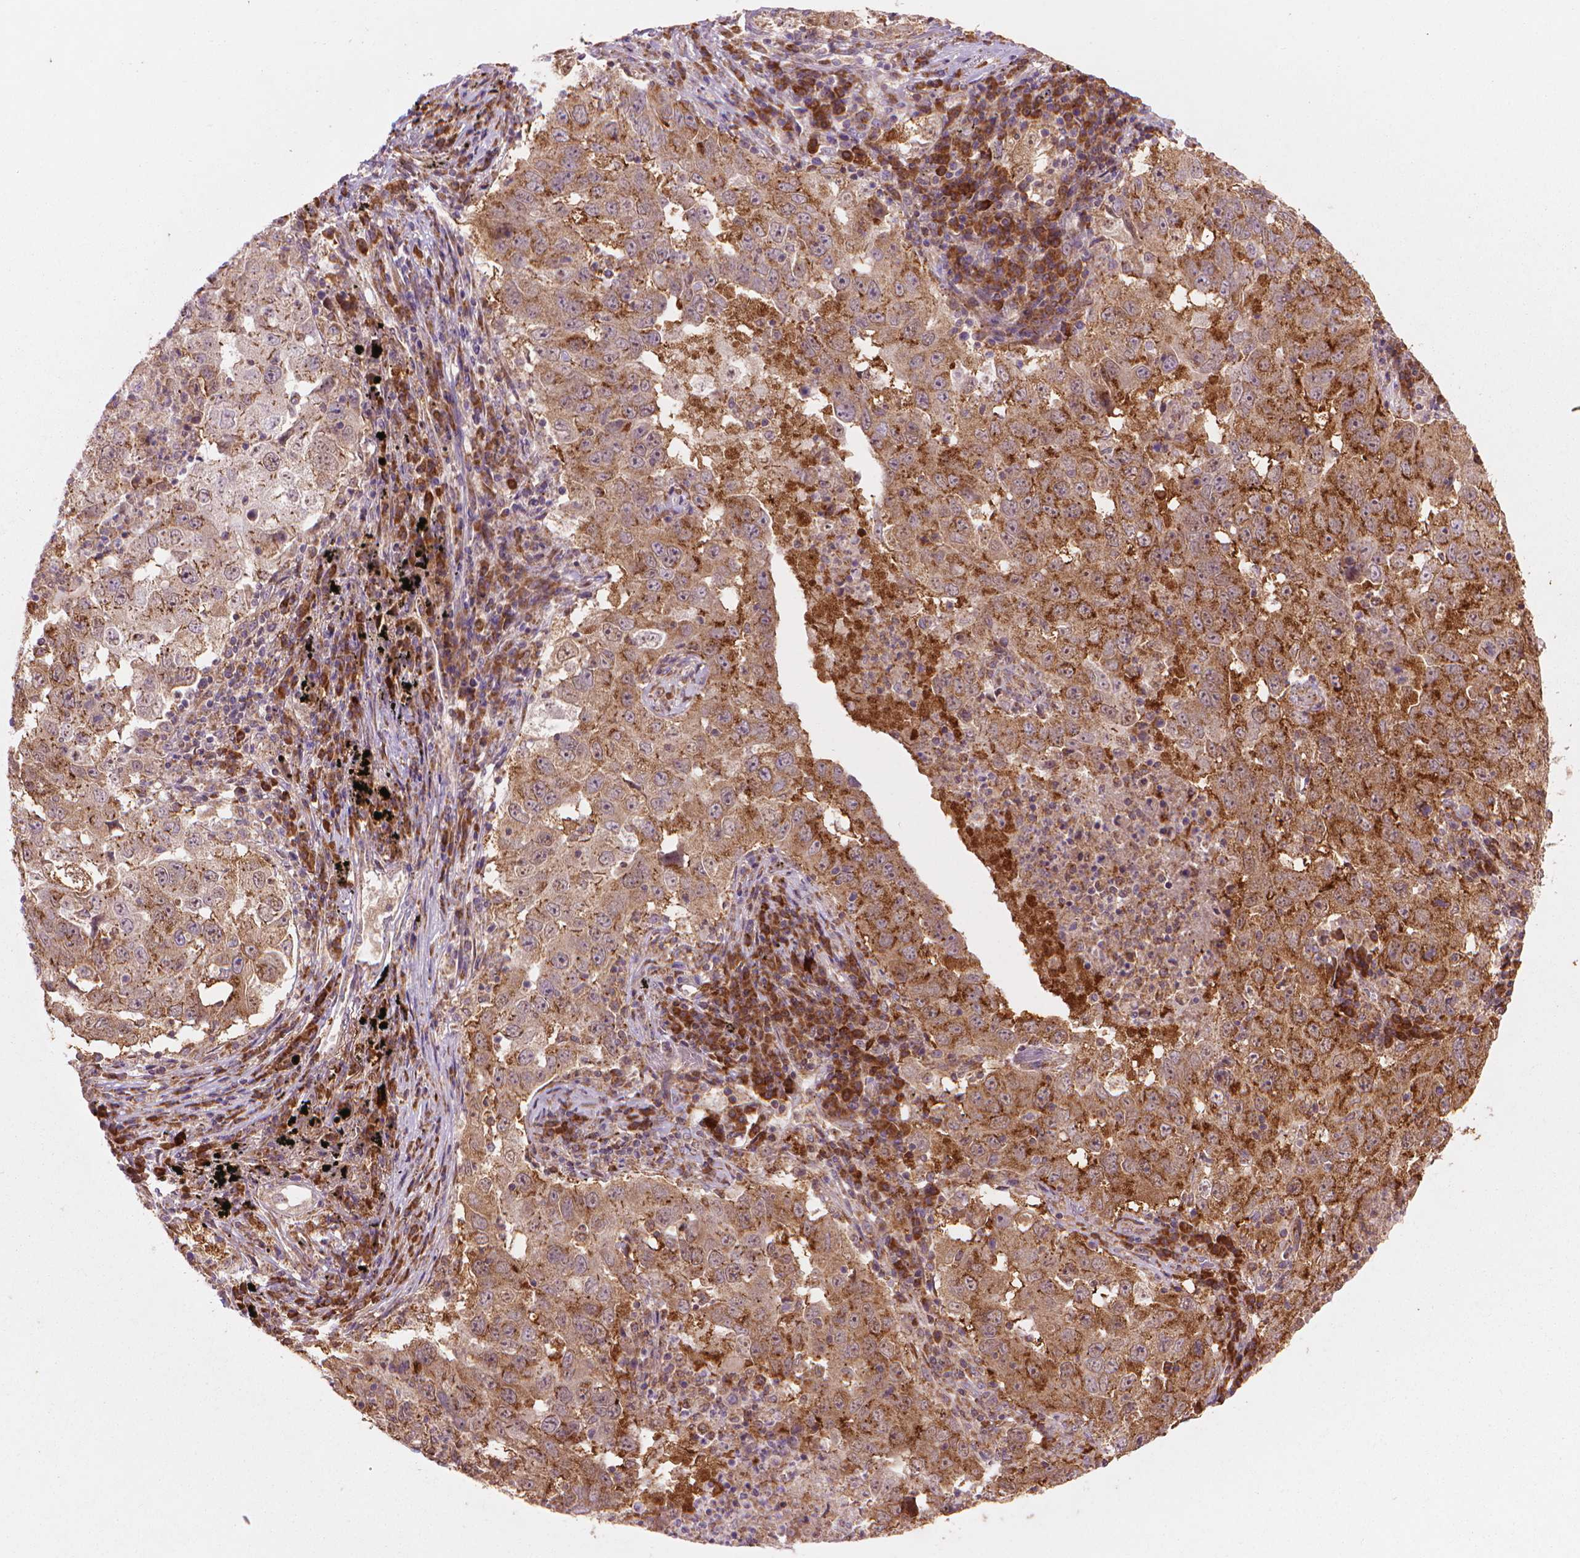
{"staining": {"intensity": "moderate", "quantity": ">75%", "location": "cytoplasmic/membranous"}, "tissue": "lung cancer", "cell_type": "Tumor cells", "image_type": "cancer", "snomed": [{"axis": "morphology", "description": "Adenocarcinoma, NOS"}, {"axis": "topography", "description": "Lung"}], "caption": "Lung cancer was stained to show a protein in brown. There is medium levels of moderate cytoplasmic/membranous positivity in approximately >75% of tumor cells.", "gene": "VARS2", "patient": {"sex": "male", "age": 73}}